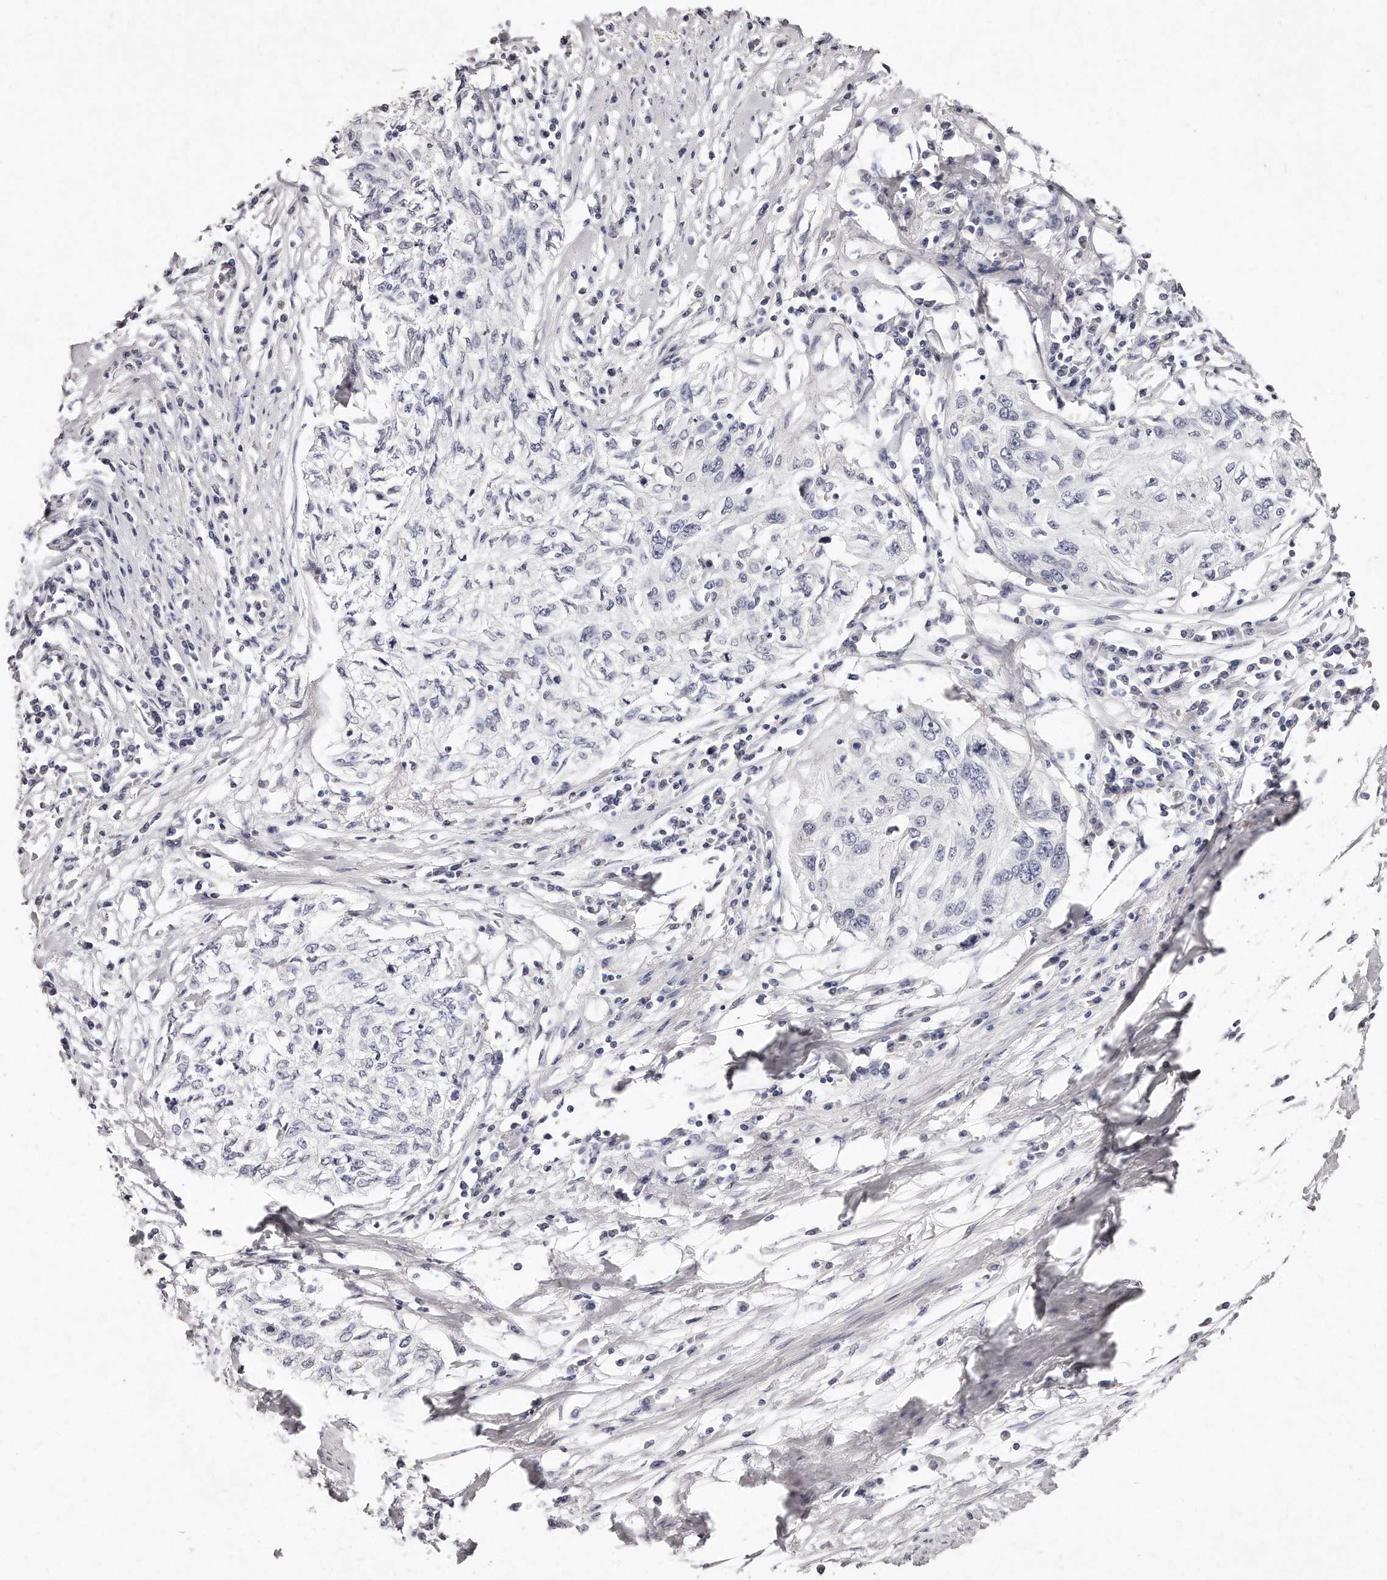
{"staining": {"intensity": "negative", "quantity": "none", "location": "none"}, "tissue": "cervical cancer", "cell_type": "Tumor cells", "image_type": "cancer", "snomed": [{"axis": "morphology", "description": "Squamous cell carcinoma, NOS"}, {"axis": "topography", "description": "Cervix"}], "caption": "This is an immunohistochemistry image of human cervical squamous cell carcinoma. There is no staining in tumor cells.", "gene": "GDA", "patient": {"sex": "female", "age": 57}}